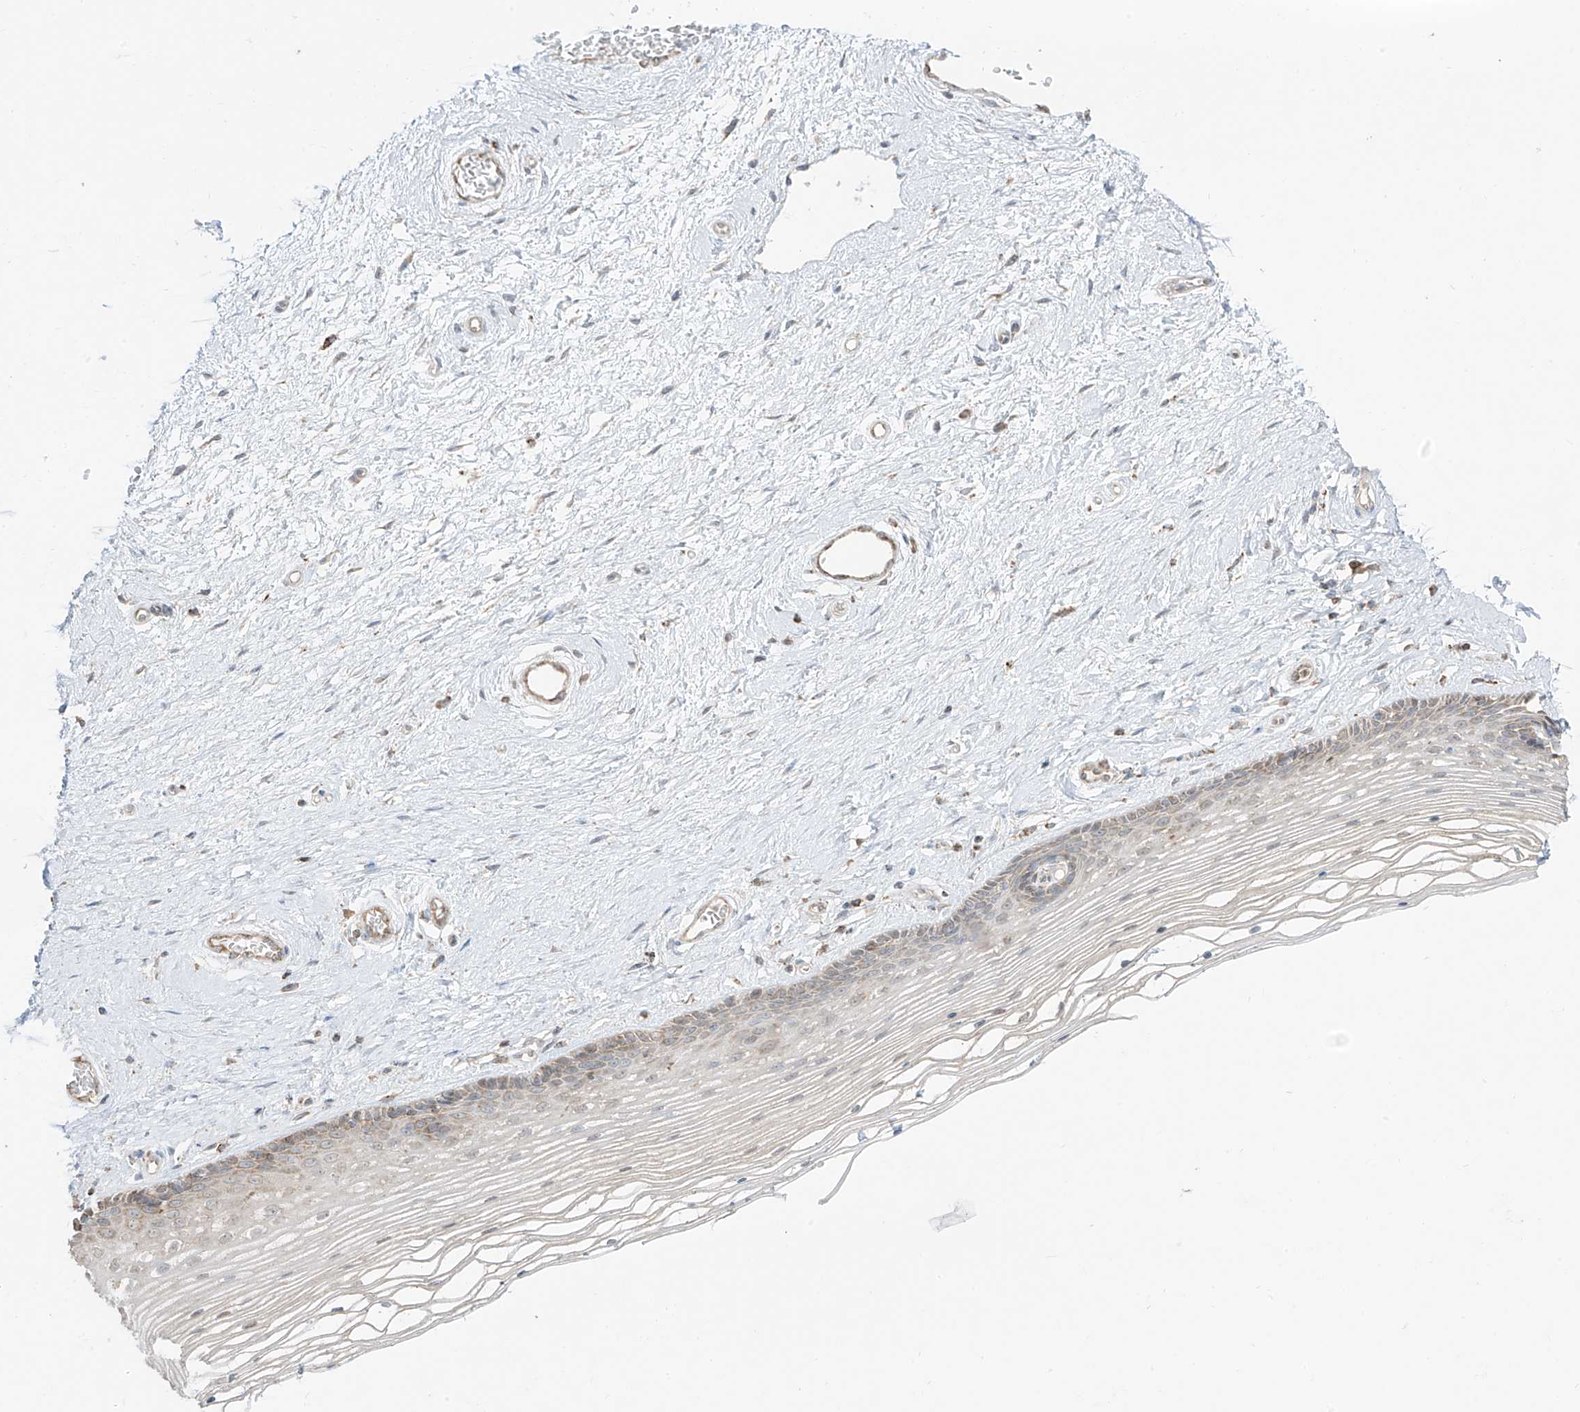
{"staining": {"intensity": "weak", "quantity": "<25%", "location": "cytoplasmic/membranous"}, "tissue": "vagina", "cell_type": "Squamous epithelial cells", "image_type": "normal", "snomed": [{"axis": "morphology", "description": "Normal tissue, NOS"}, {"axis": "topography", "description": "Vagina"}], "caption": "The IHC micrograph has no significant expression in squamous epithelial cells of vagina.", "gene": "ETHE1", "patient": {"sex": "female", "age": 46}}